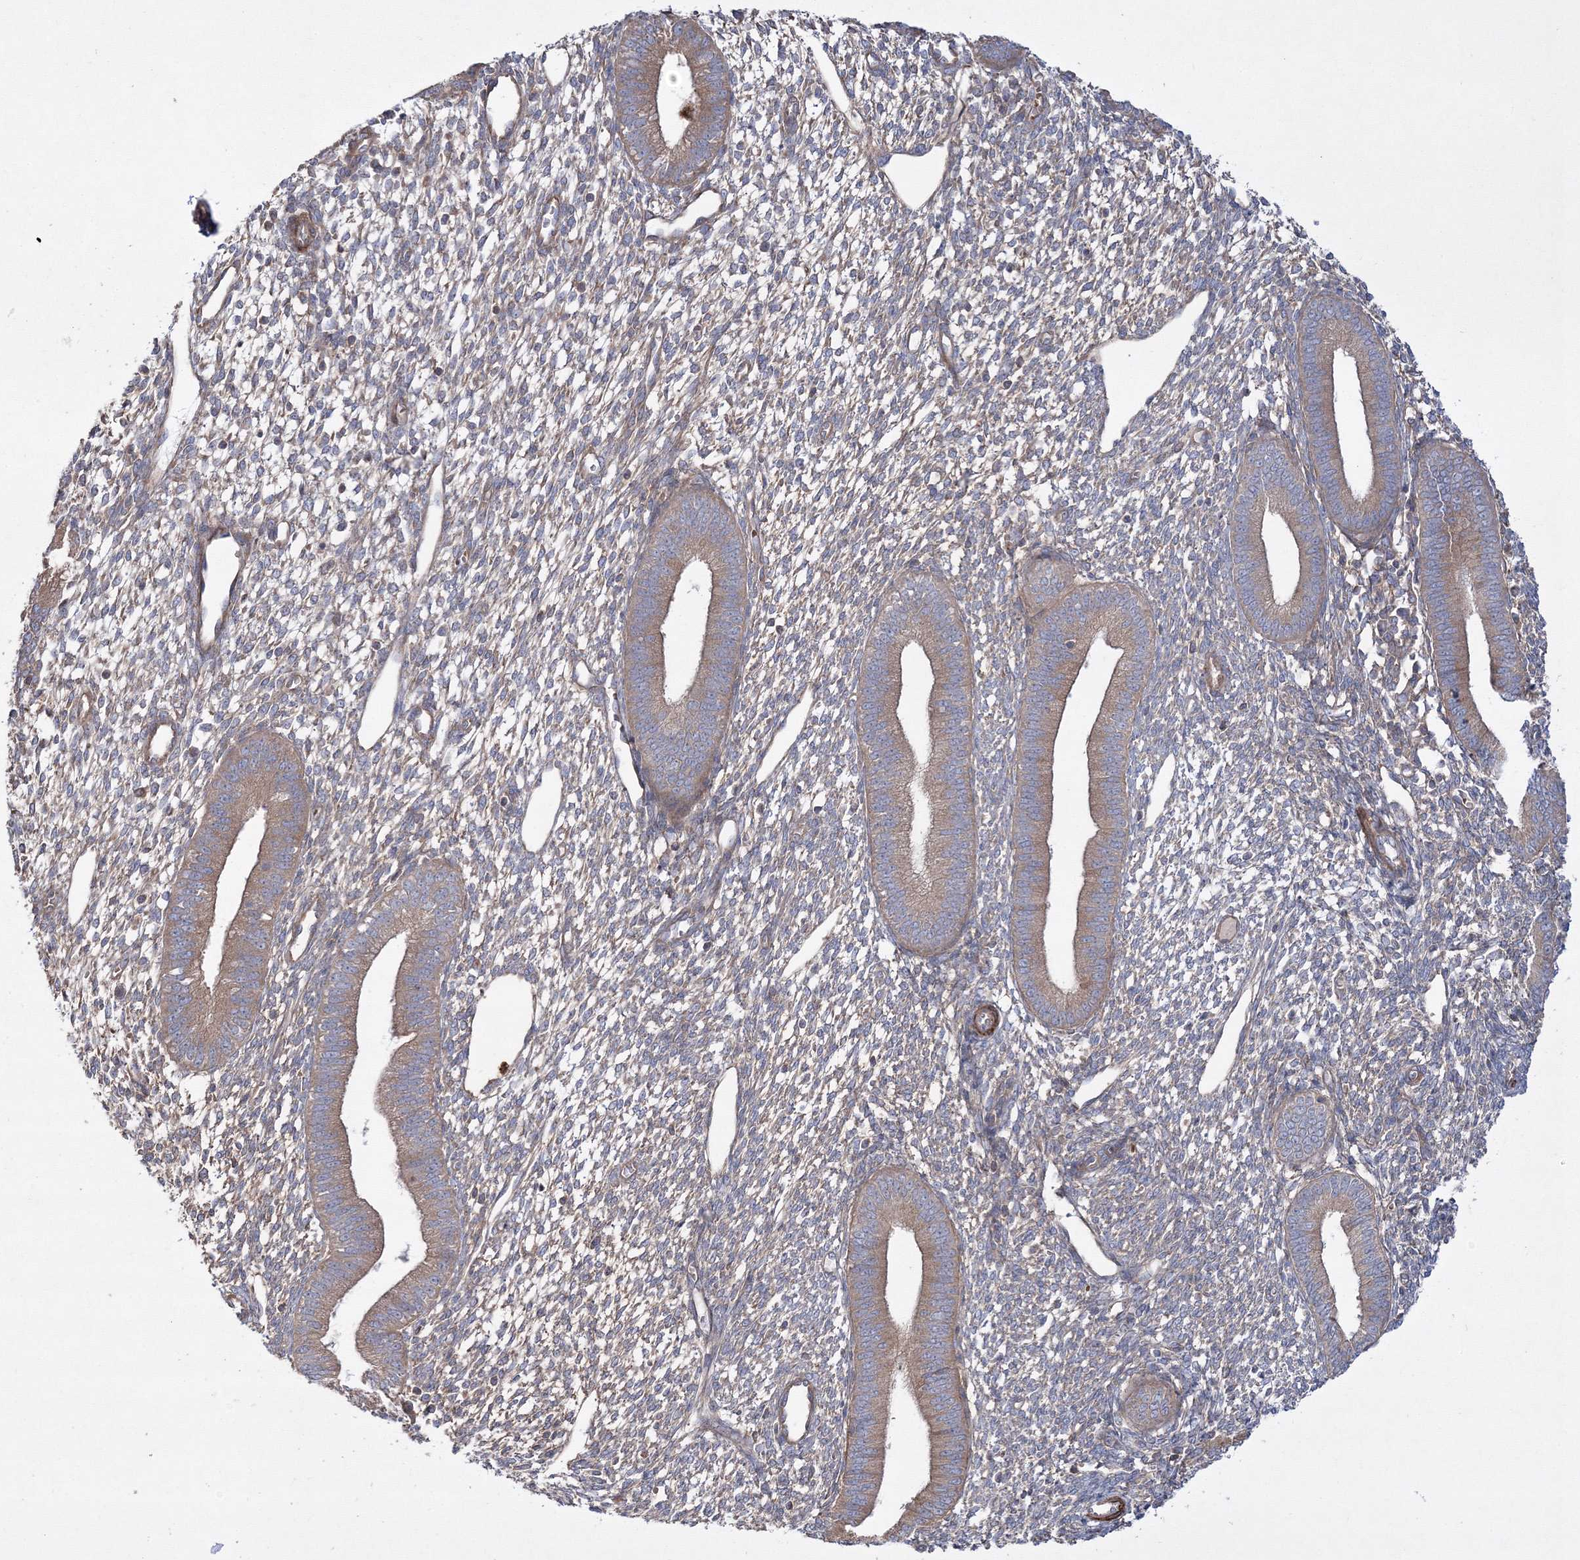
{"staining": {"intensity": "weak", "quantity": "<25%", "location": "cytoplasmic/membranous"}, "tissue": "endometrium", "cell_type": "Cells in endometrial stroma", "image_type": "normal", "snomed": [{"axis": "morphology", "description": "Normal tissue, NOS"}, {"axis": "topography", "description": "Endometrium"}], "caption": "High magnification brightfield microscopy of benign endometrium stained with DAB (3,3'-diaminobenzidine) (brown) and counterstained with hematoxylin (blue): cells in endometrial stroma show no significant expression.", "gene": "ZSWIM6", "patient": {"sex": "female", "age": 46}}